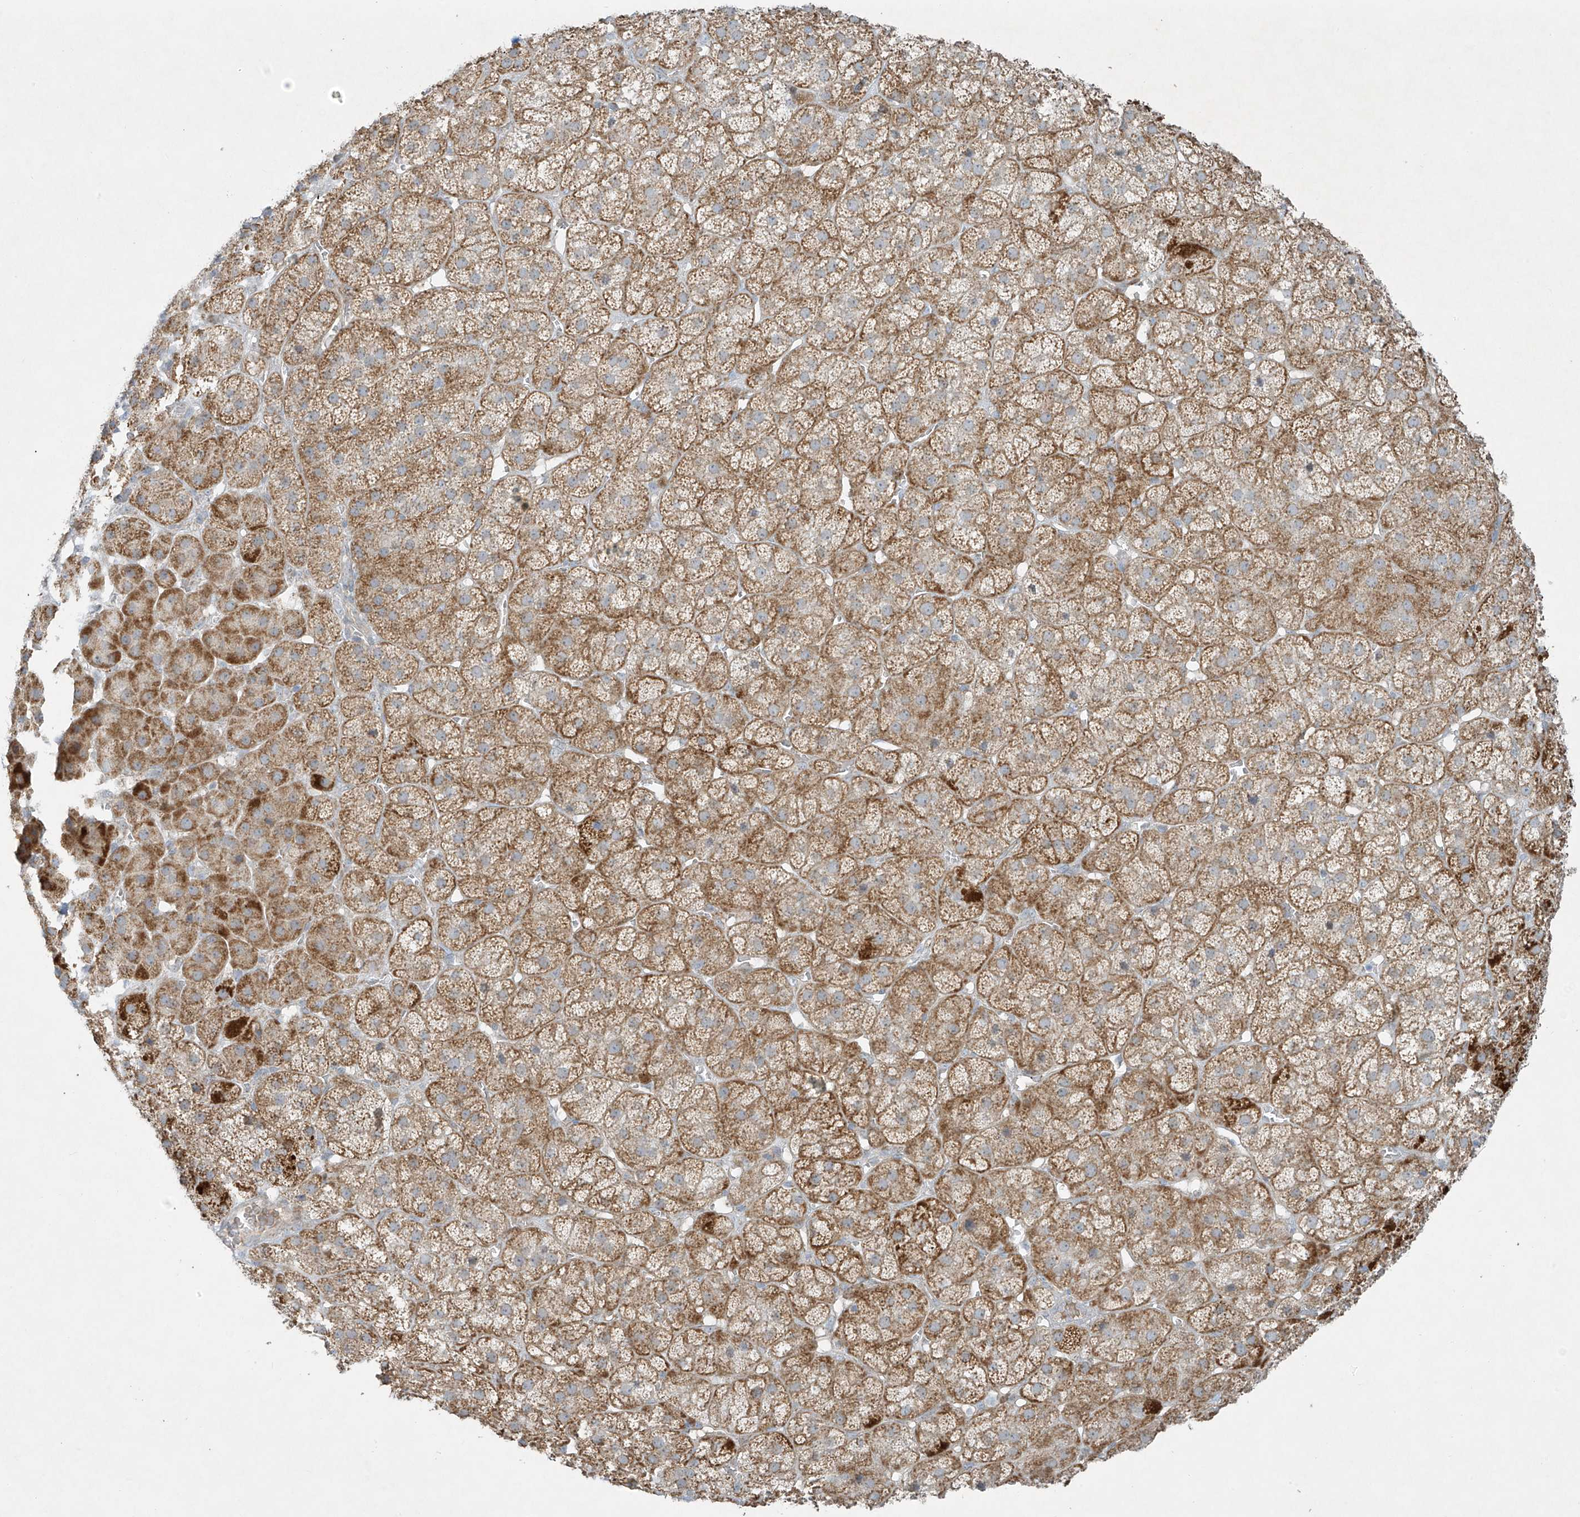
{"staining": {"intensity": "moderate", "quantity": ">75%", "location": "cytoplasmic/membranous"}, "tissue": "adrenal gland", "cell_type": "Glandular cells", "image_type": "normal", "snomed": [{"axis": "morphology", "description": "Normal tissue, NOS"}, {"axis": "topography", "description": "Adrenal gland"}], "caption": "This is a photomicrograph of immunohistochemistry (IHC) staining of benign adrenal gland, which shows moderate expression in the cytoplasmic/membranous of glandular cells.", "gene": "SMDT1", "patient": {"sex": "female", "age": 57}}